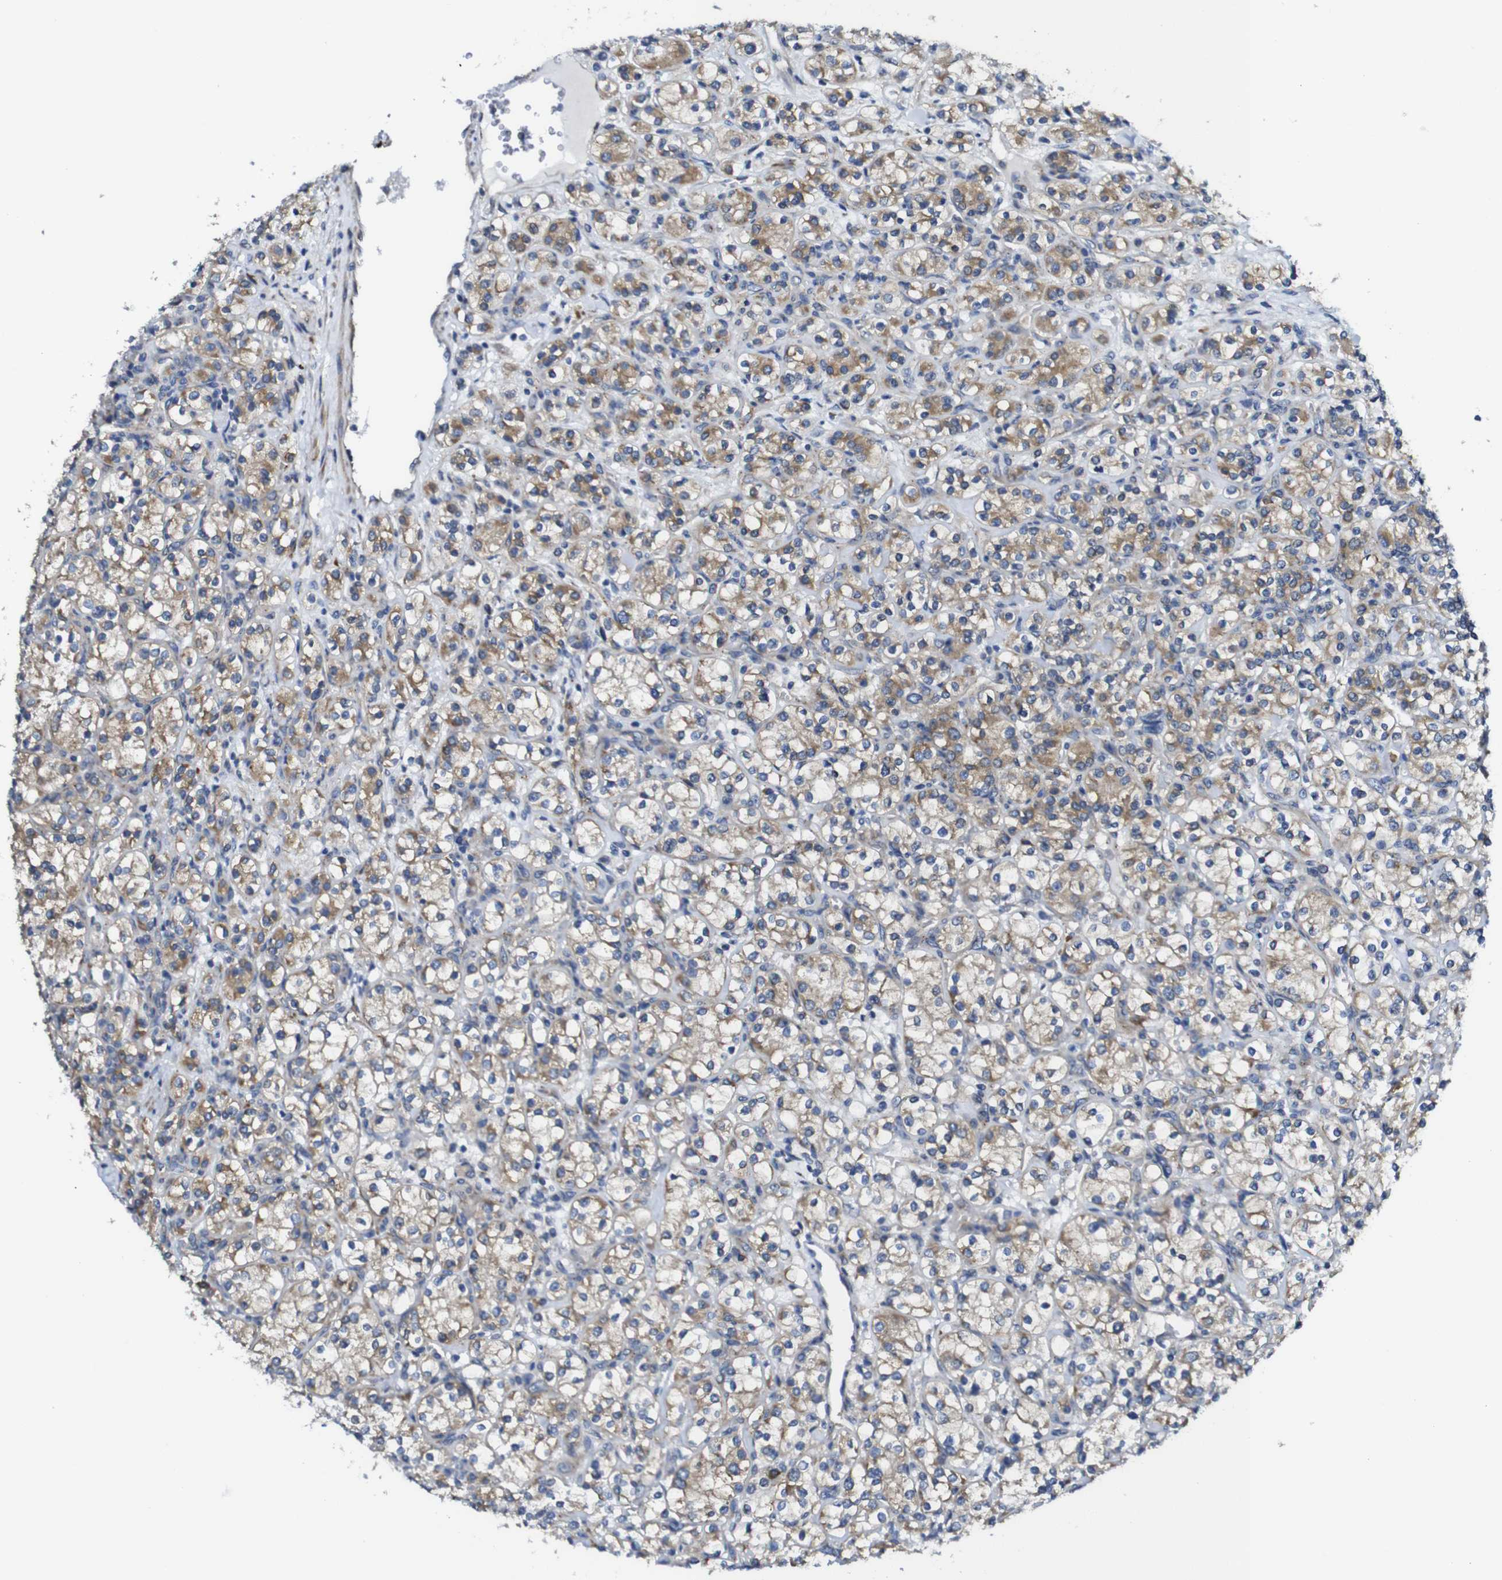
{"staining": {"intensity": "moderate", "quantity": ">75%", "location": "cytoplasmic/membranous"}, "tissue": "renal cancer", "cell_type": "Tumor cells", "image_type": "cancer", "snomed": [{"axis": "morphology", "description": "Adenocarcinoma, NOS"}, {"axis": "topography", "description": "Kidney"}], "caption": "This histopathology image displays renal cancer stained with immunohistochemistry (IHC) to label a protein in brown. The cytoplasmic/membranous of tumor cells show moderate positivity for the protein. Nuclei are counter-stained blue.", "gene": "DDRGK1", "patient": {"sex": "male", "age": 77}}